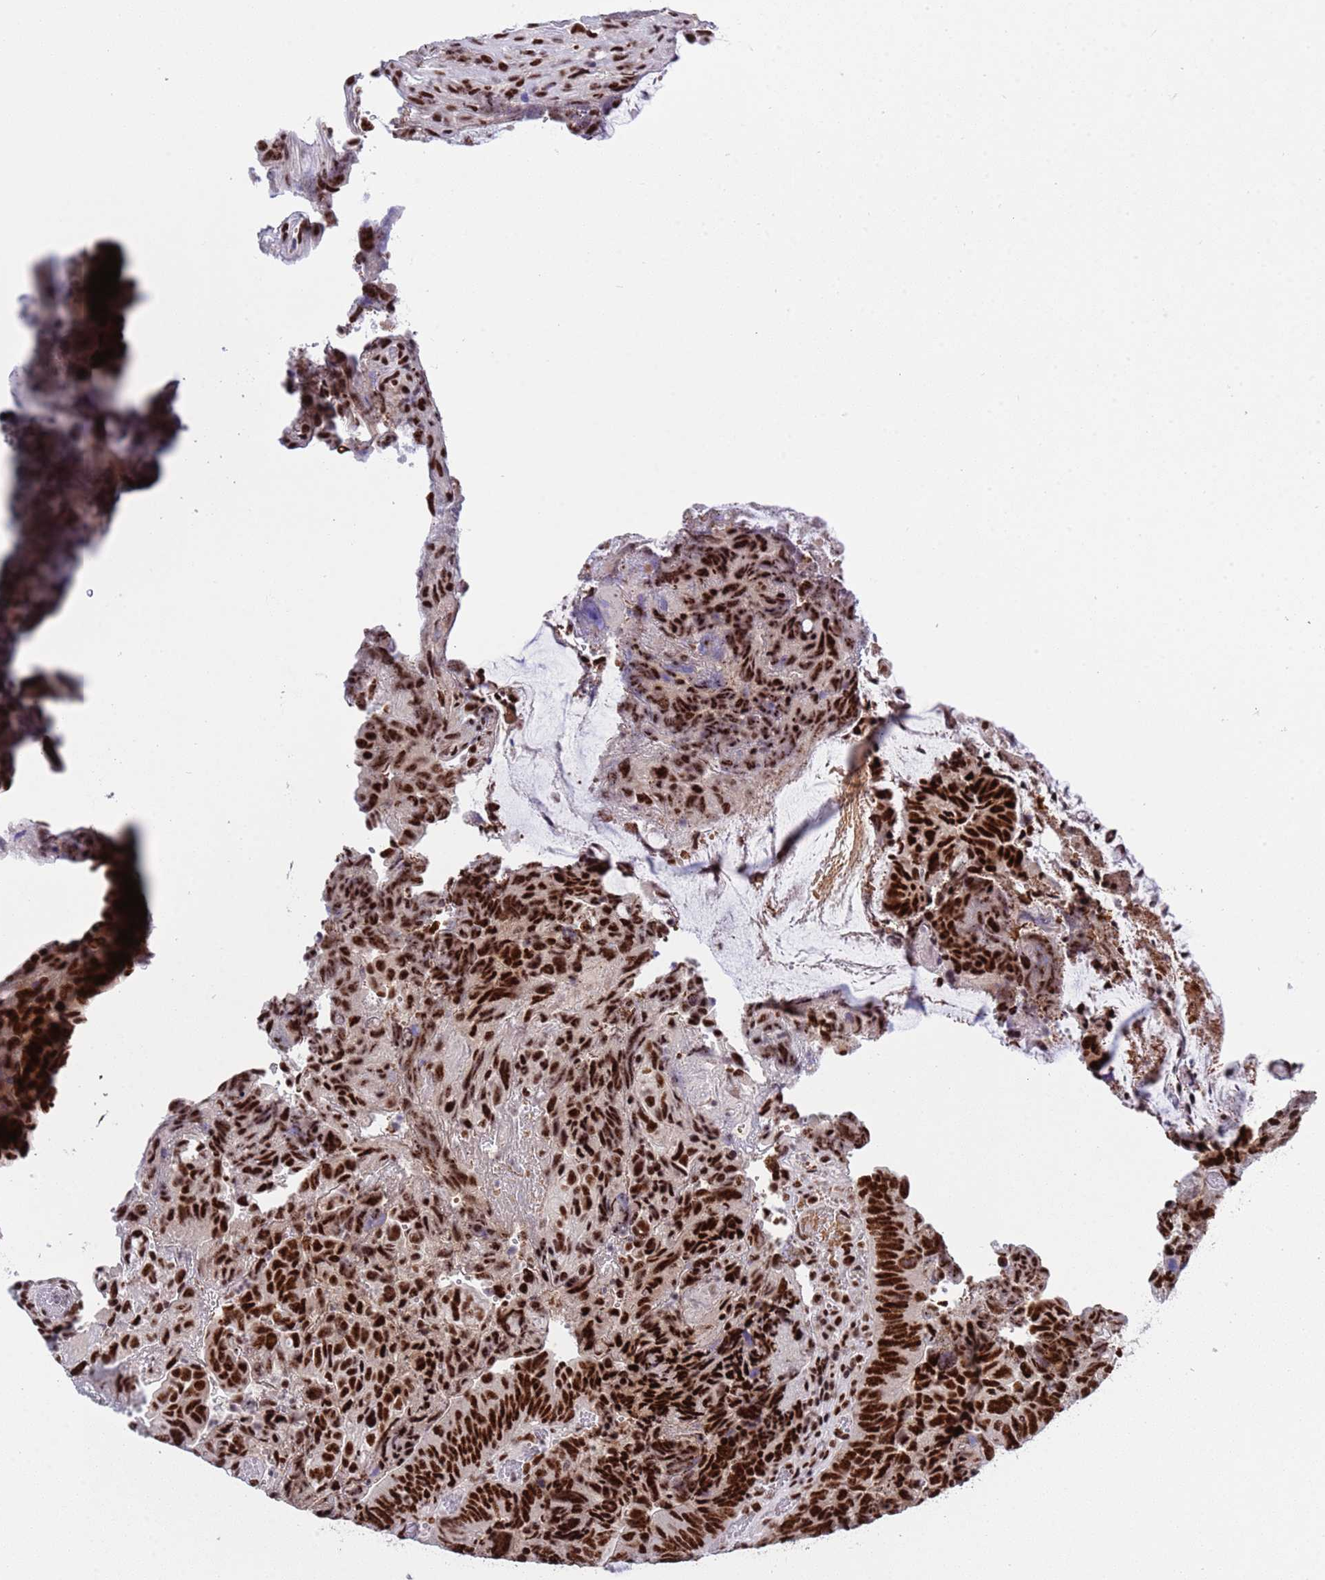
{"staining": {"intensity": "strong", "quantity": ">75%", "location": "nuclear"}, "tissue": "colorectal cancer", "cell_type": "Tumor cells", "image_type": "cancer", "snomed": [{"axis": "morphology", "description": "Adenocarcinoma, NOS"}, {"axis": "topography", "description": "Colon"}], "caption": "High-power microscopy captured an IHC micrograph of colorectal cancer, revealing strong nuclear expression in about >75% of tumor cells.", "gene": "THOC2", "patient": {"sex": "female", "age": 67}}